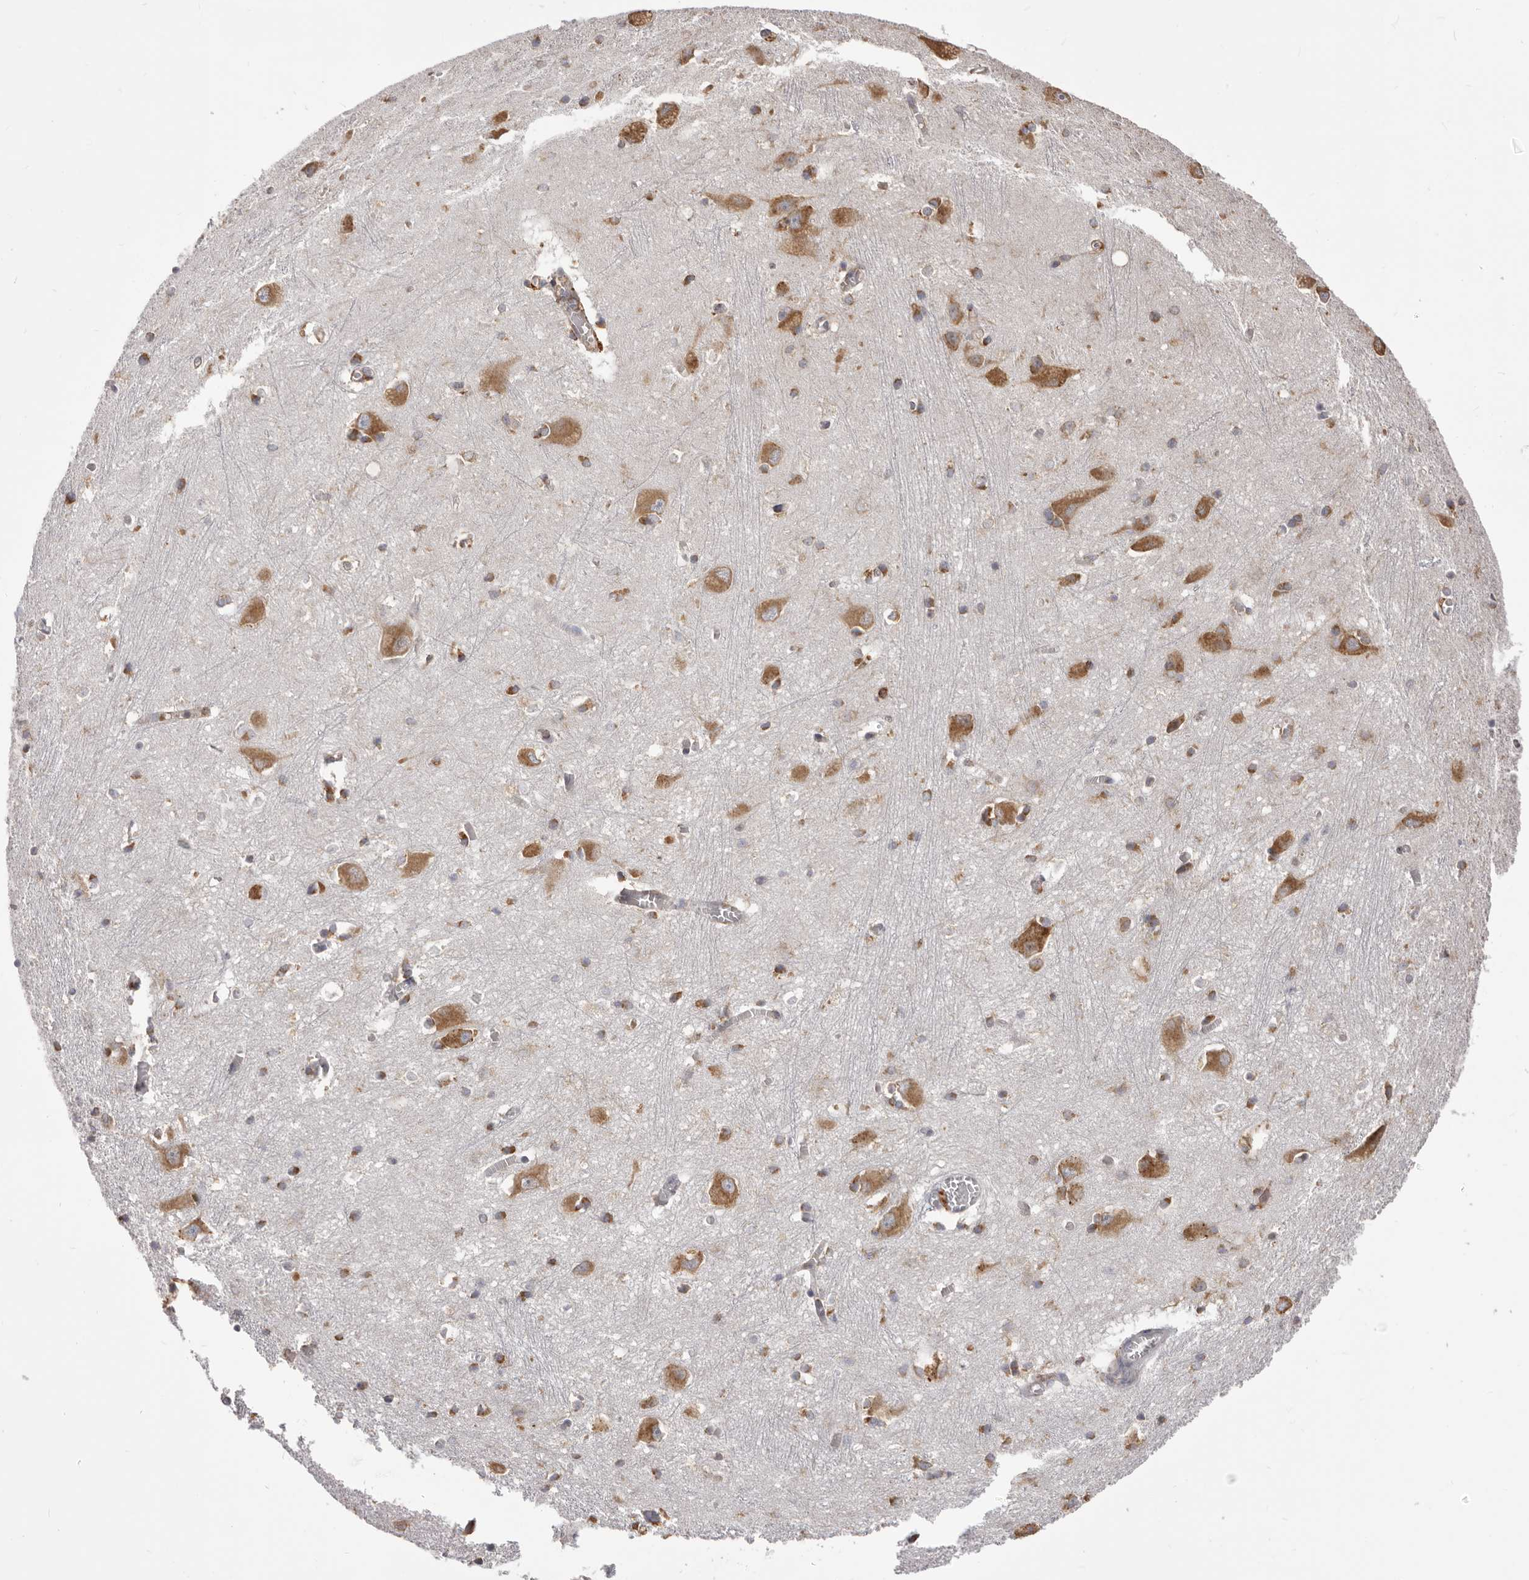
{"staining": {"intensity": "moderate", "quantity": "25%-75%", "location": "cytoplasmic/membranous"}, "tissue": "caudate", "cell_type": "Glial cells", "image_type": "normal", "snomed": [{"axis": "morphology", "description": "Normal tissue, NOS"}, {"axis": "topography", "description": "Lateral ventricle wall"}], "caption": "Immunohistochemical staining of unremarkable human caudate reveals medium levels of moderate cytoplasmic/membranous positivity in about 25%-75% of glial cells. (DAB IHC with brightfield microscopy, high magnification).", "gene": "QRSL1", "patient": {"sex": "male", "age": 37}}